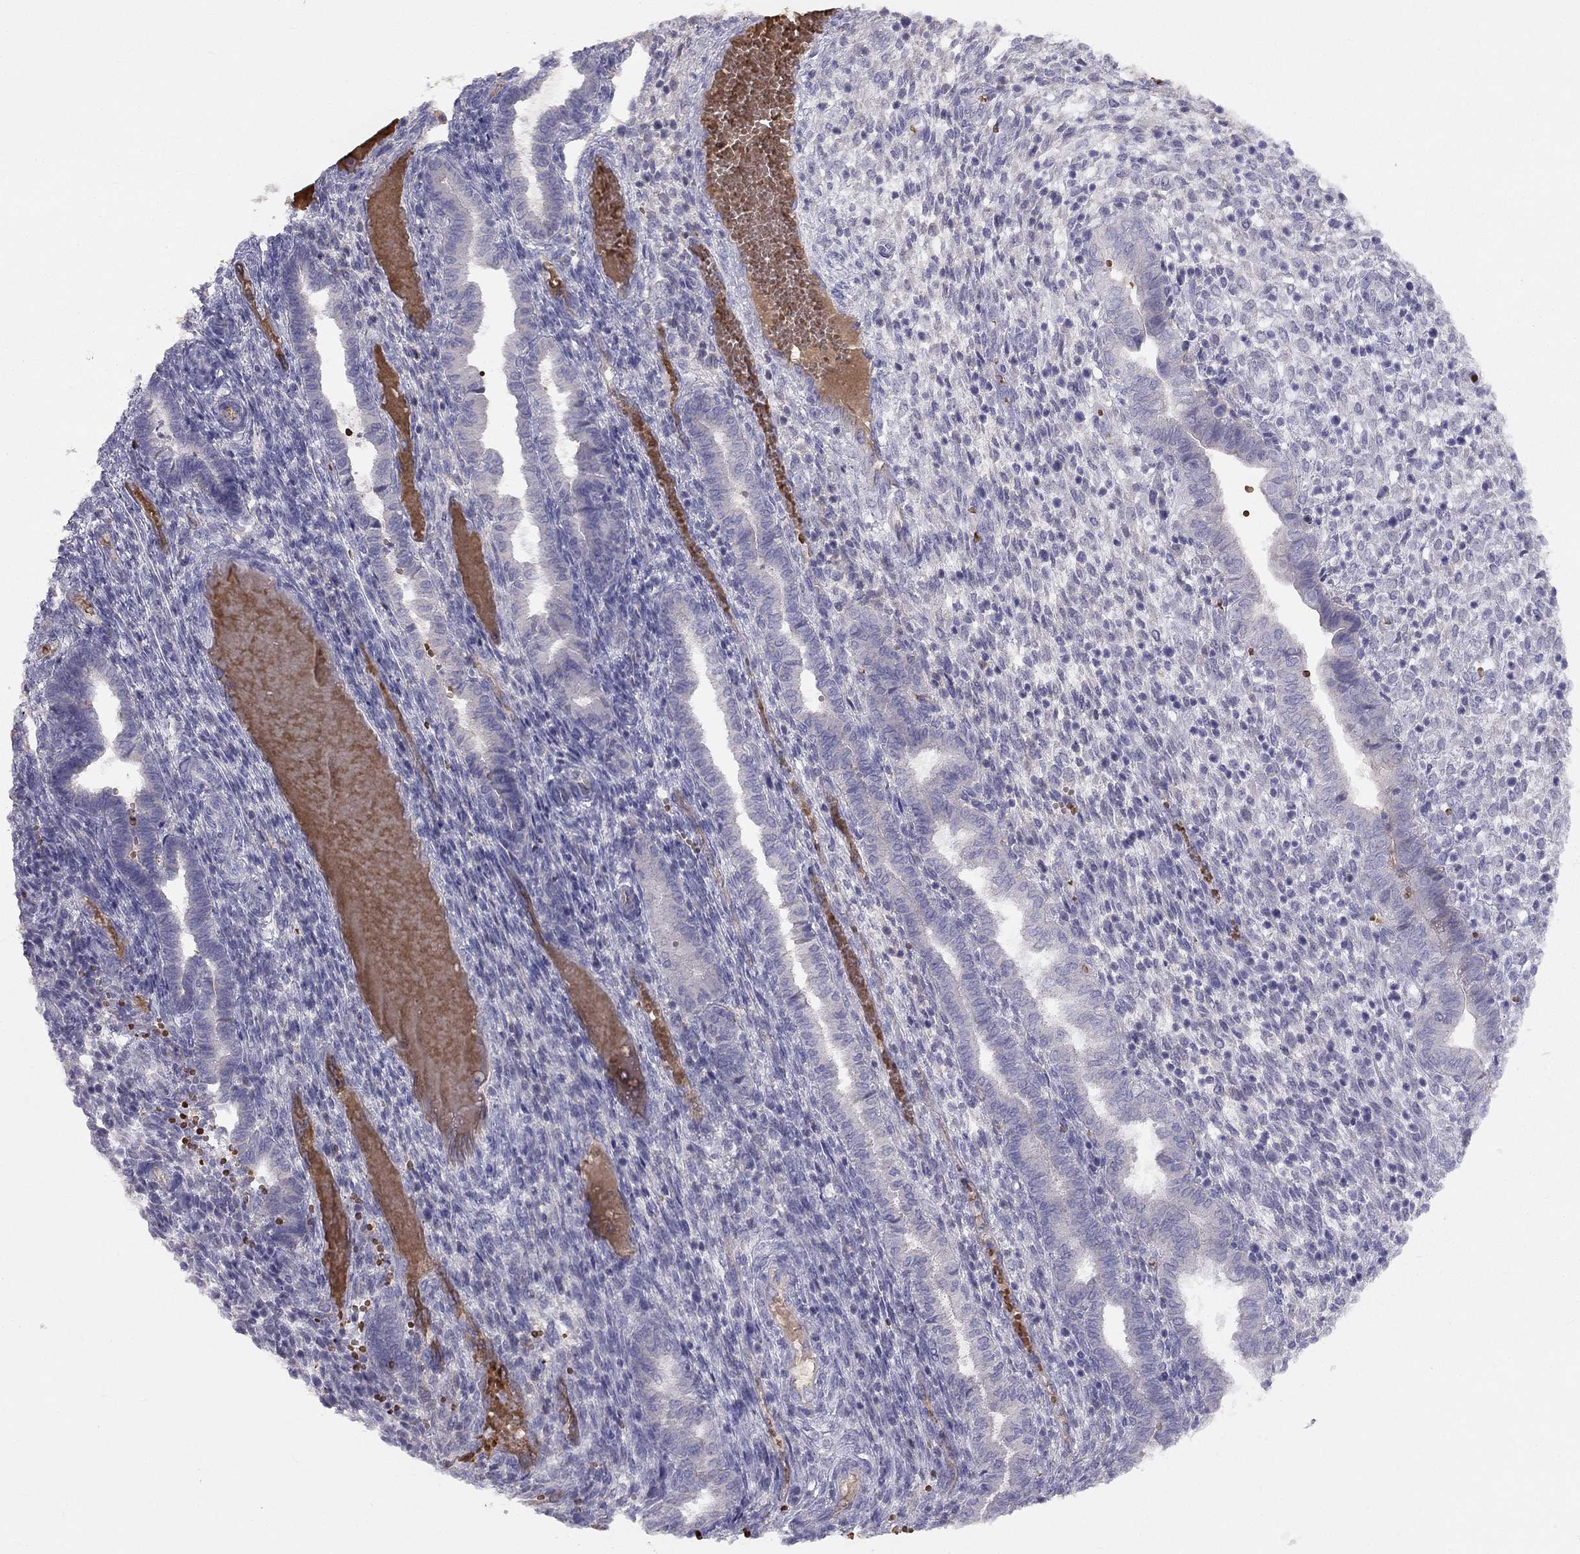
{"staining": {"intensity": "negative", "quantity": "none", "location": "none"}, "tissue": "endometrium", "cell_type": "Cells in endometrial stroma", "image_type": "normal", "snomed": [{"axis": "morphology", "description": "Normal tissue, NOS"}, {"axis": "topography", "description": "Endometrium"}], "caption": "Benign endometrium was stained to show a protein in brown. There is no significant staining in cells in endometrial stroma. Brightfield microscopy of immunohistochemistry (IHC) stained with DAB (brown) and hematoxylin (blue), captured at high magnification.", "gene": "RHCE", "patient": {"sex": "female", "age": 43}}